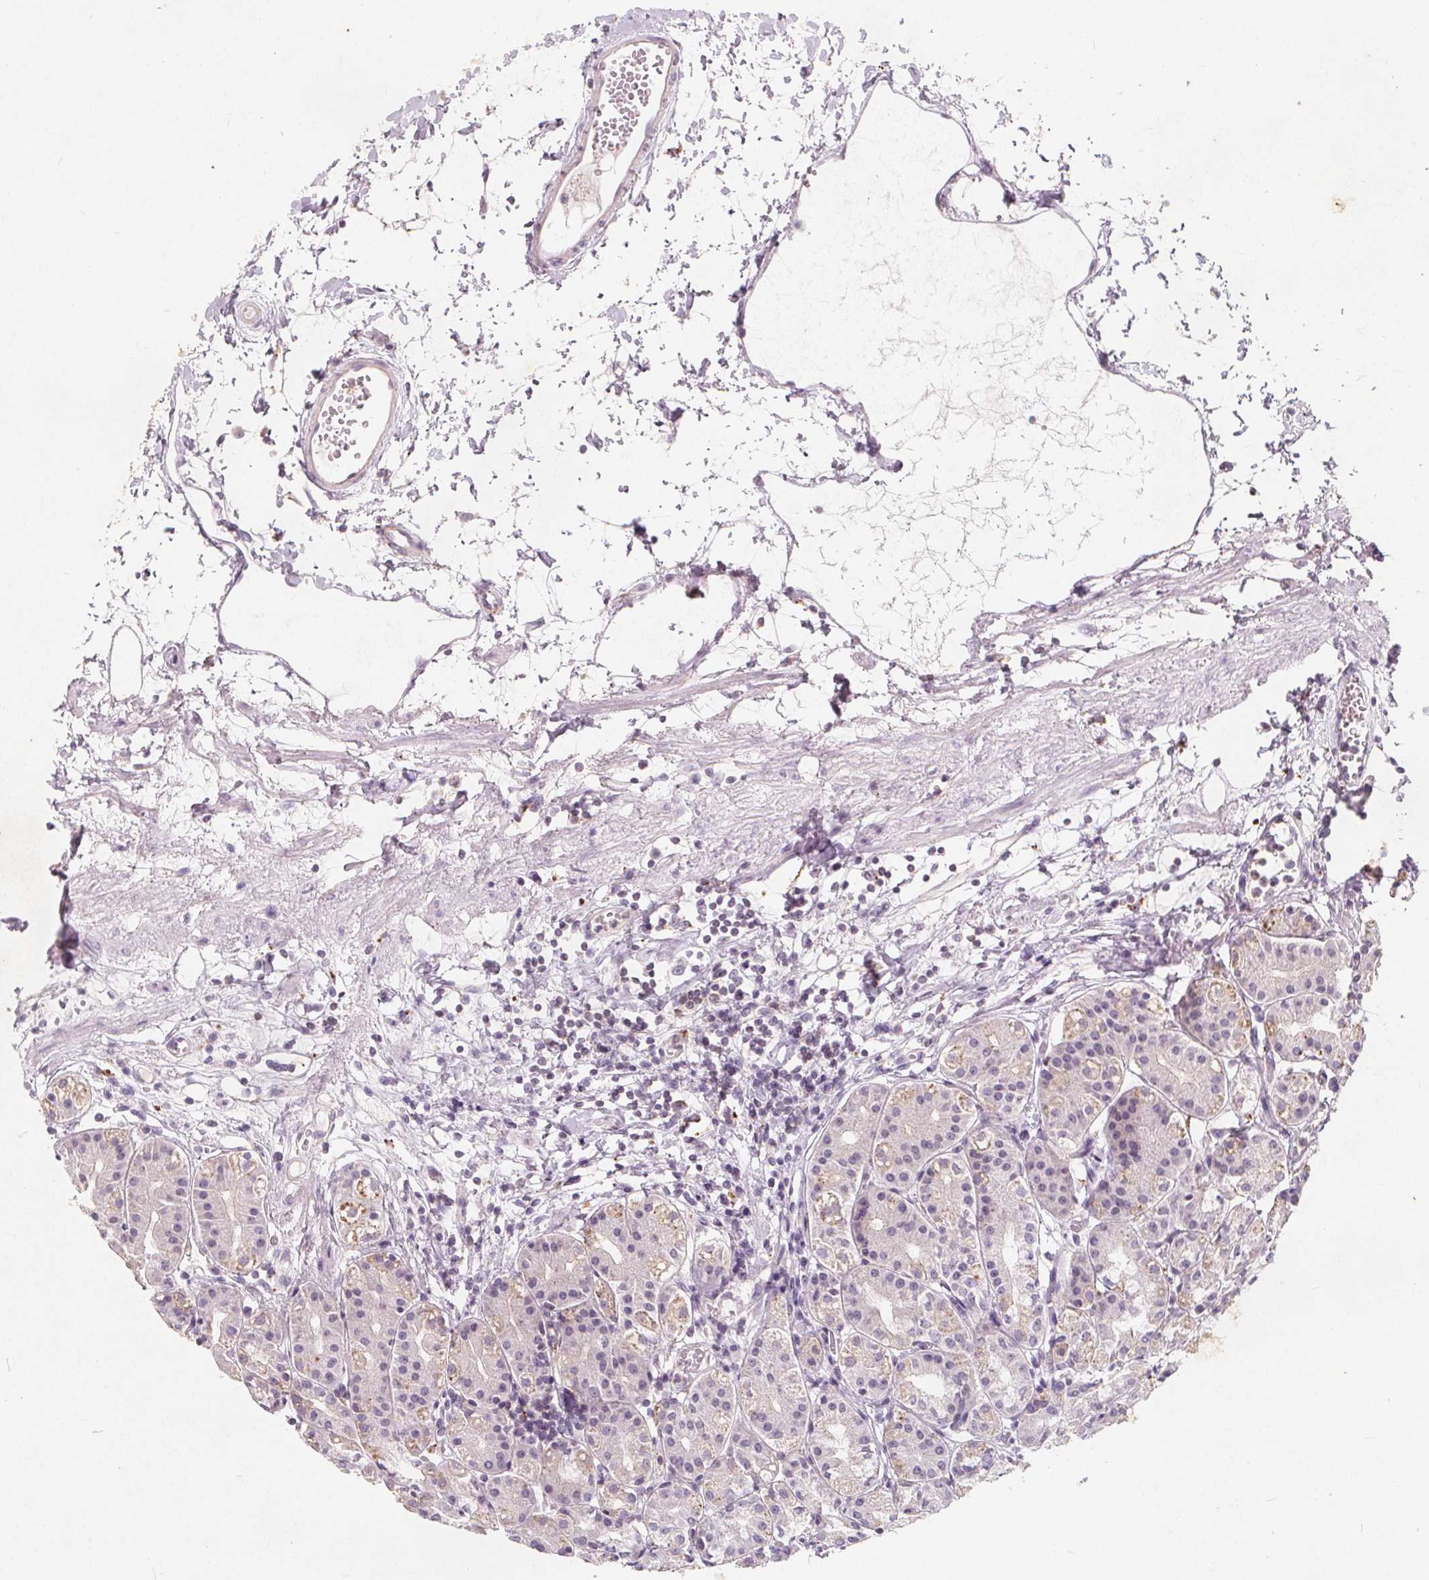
{"staining": {"intensity": "weak", "quantity": "<25%", "location": "cytoplasmic/membranous"}, "tissue": "stomach", "cell_type": "Glandular cells", "image_type": "normal", "snomed": [{"axis": "morphology", "description": "Normal tissue, NOS"}, {"axis": "topography", "description": "Skeletal muscle"}, {"axis": "topography", "description": "Stomach"}], "caption": "IHC image of normal stomach: human stomach stained with DAB exhibits no significant protein positivity in glandular cells.", "gene": "C19orf84", "patient": {"sex": "female", "age": 57}}